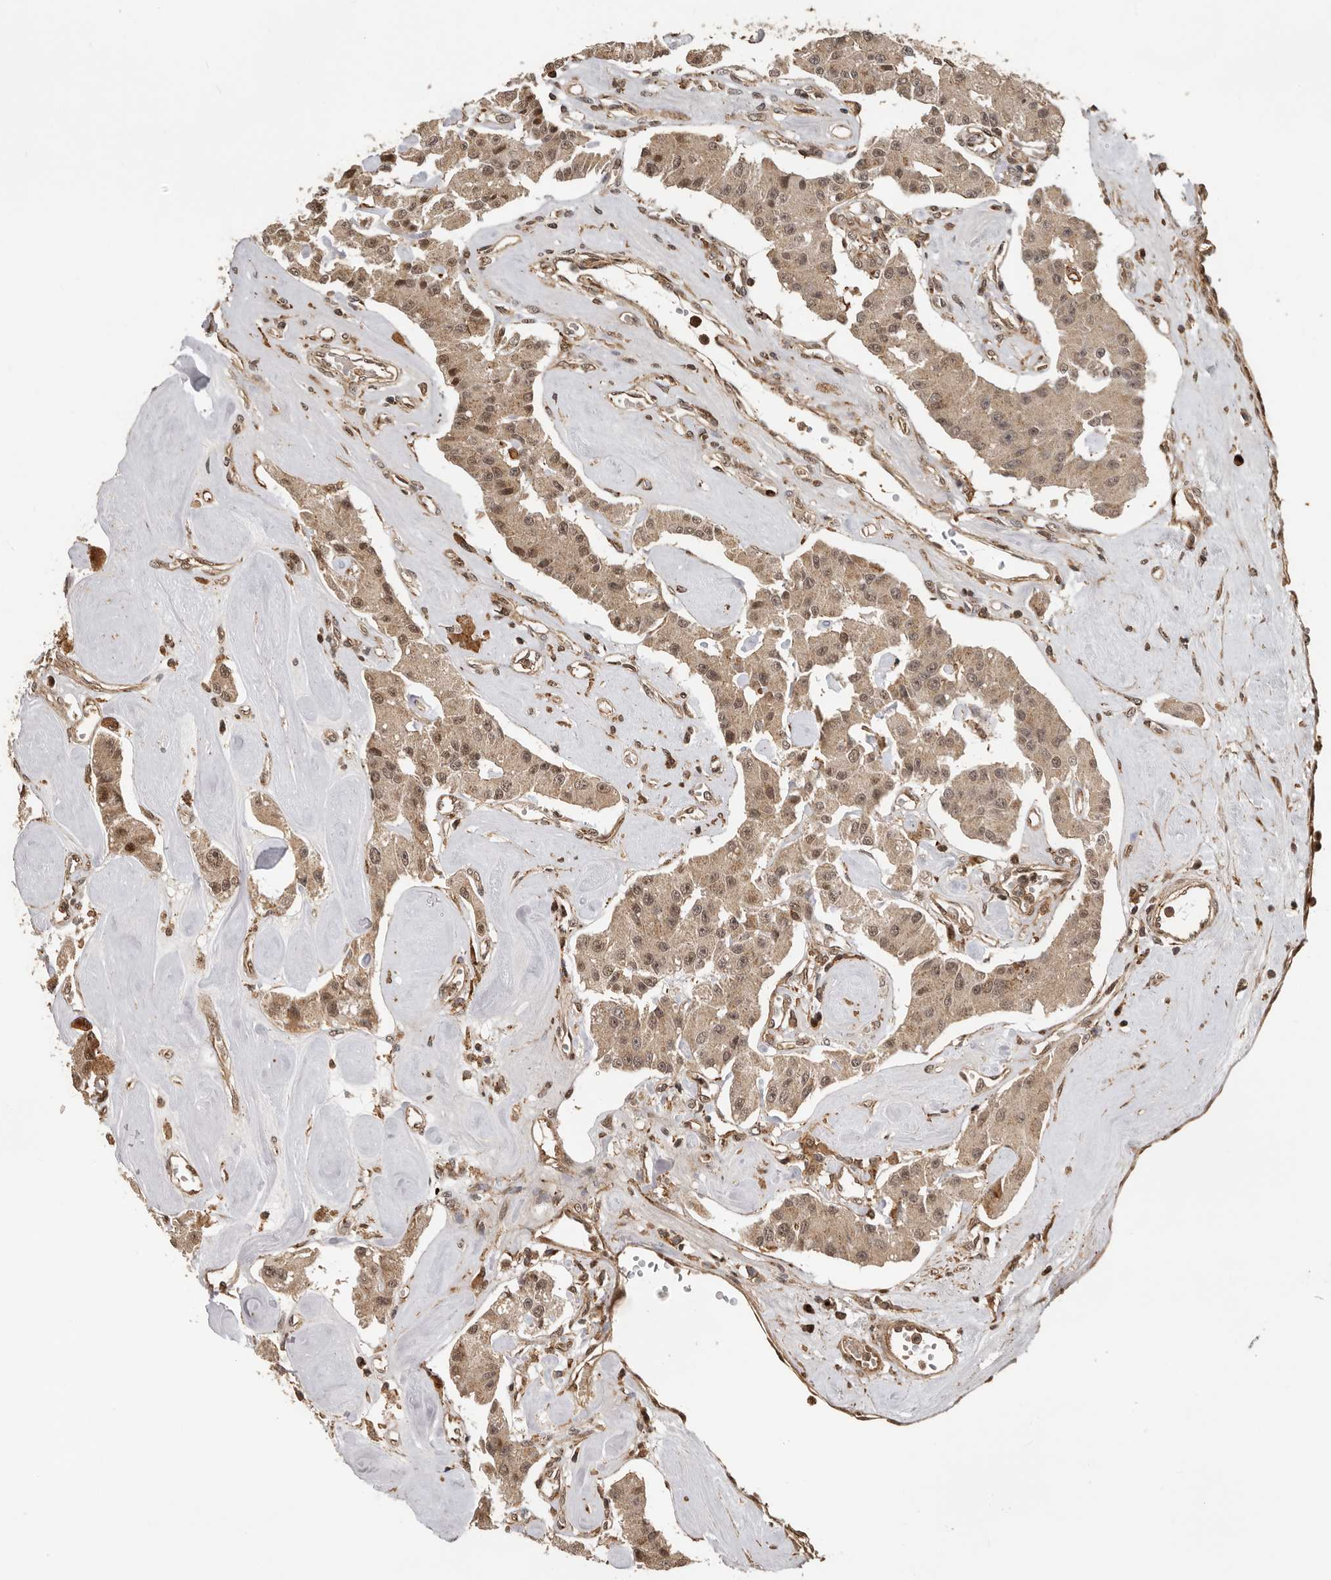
{"staining": {"intensity": "moderate", "quantity": ">75%", "location": "cytoplasmic/membranous"}, "tissue": "carcinoid", "cell_type": "Tumor cells", "image_type": "cancer", "snomed": [{"axis": "morphology", "description": "Carcinoid, malignant, NOS"}, {"axis": "topography", "description": "Pancreas"}], "caption": "This is a photomicrograph of immunohistochemistry staining of carcinoid (malignant), which shows moderate expression in the cytoplasmic/membranous of tumor cells.", "gene": "RNF157", "patient": {"sex": "male", "age": 41}}